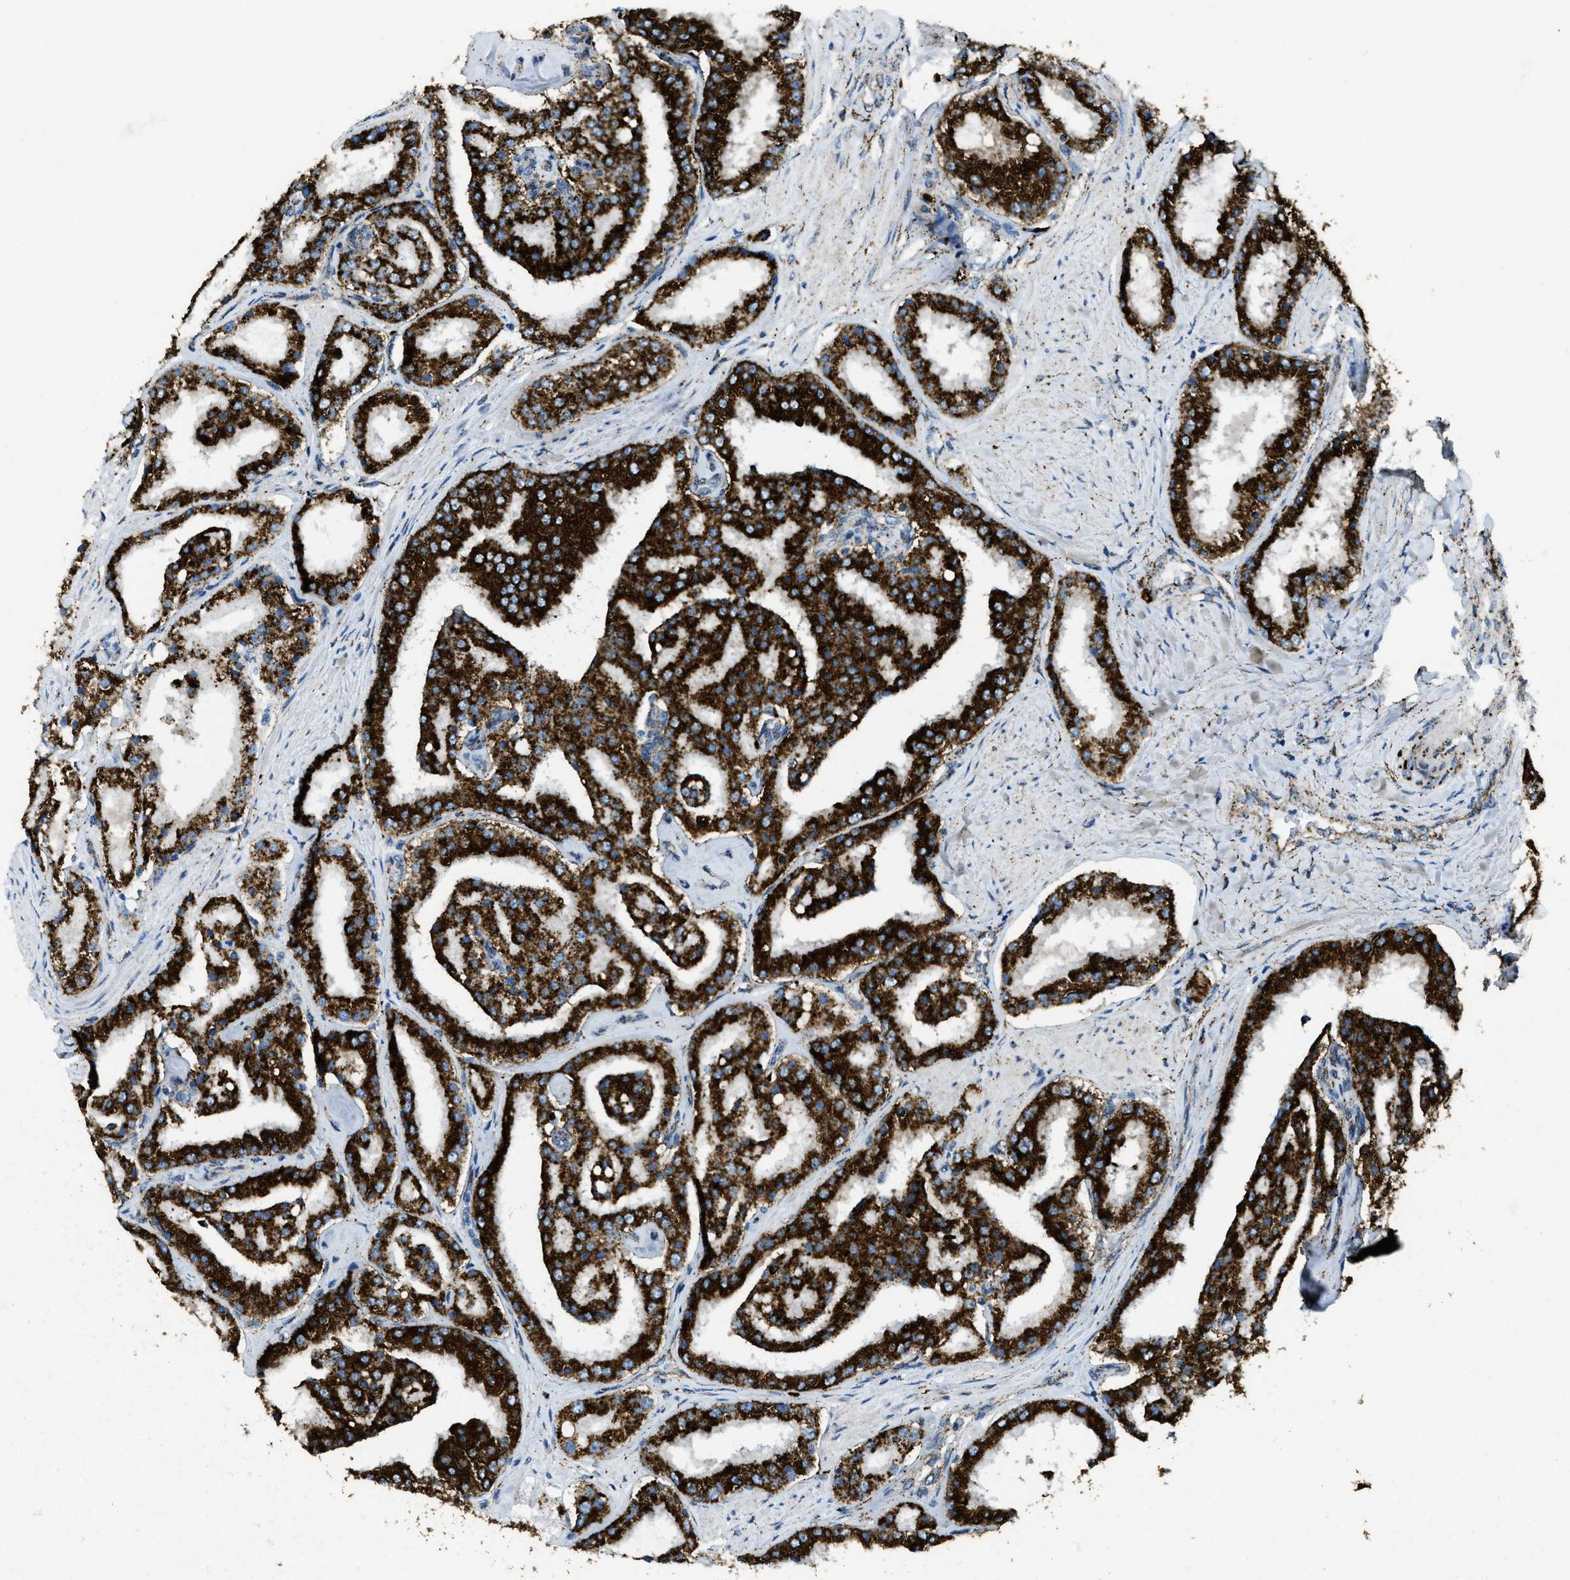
{"staining": {"intensity": "strong", "quantity": ">75%", "location": "cytoplasmic/membranous"}, "tissue": "prostate cancer", "cell_type": "Tumor cells", "image_type": "cancer", "snomed": [{"axis": "morphology", "description": "Adenocarcinoma, Low grade"}, {"axis": "topography", "description": "Prostate"}], "caption": "The micrograph shows immunohistochemical staining of adenocarcinoma (low-grade) (prostate). There is strong cytoplasmic/membranous positivity is identified in approximately >75% of tumor cells.", "gene": "SCARB2", "patient": {"sex": "male", "age": 63}}